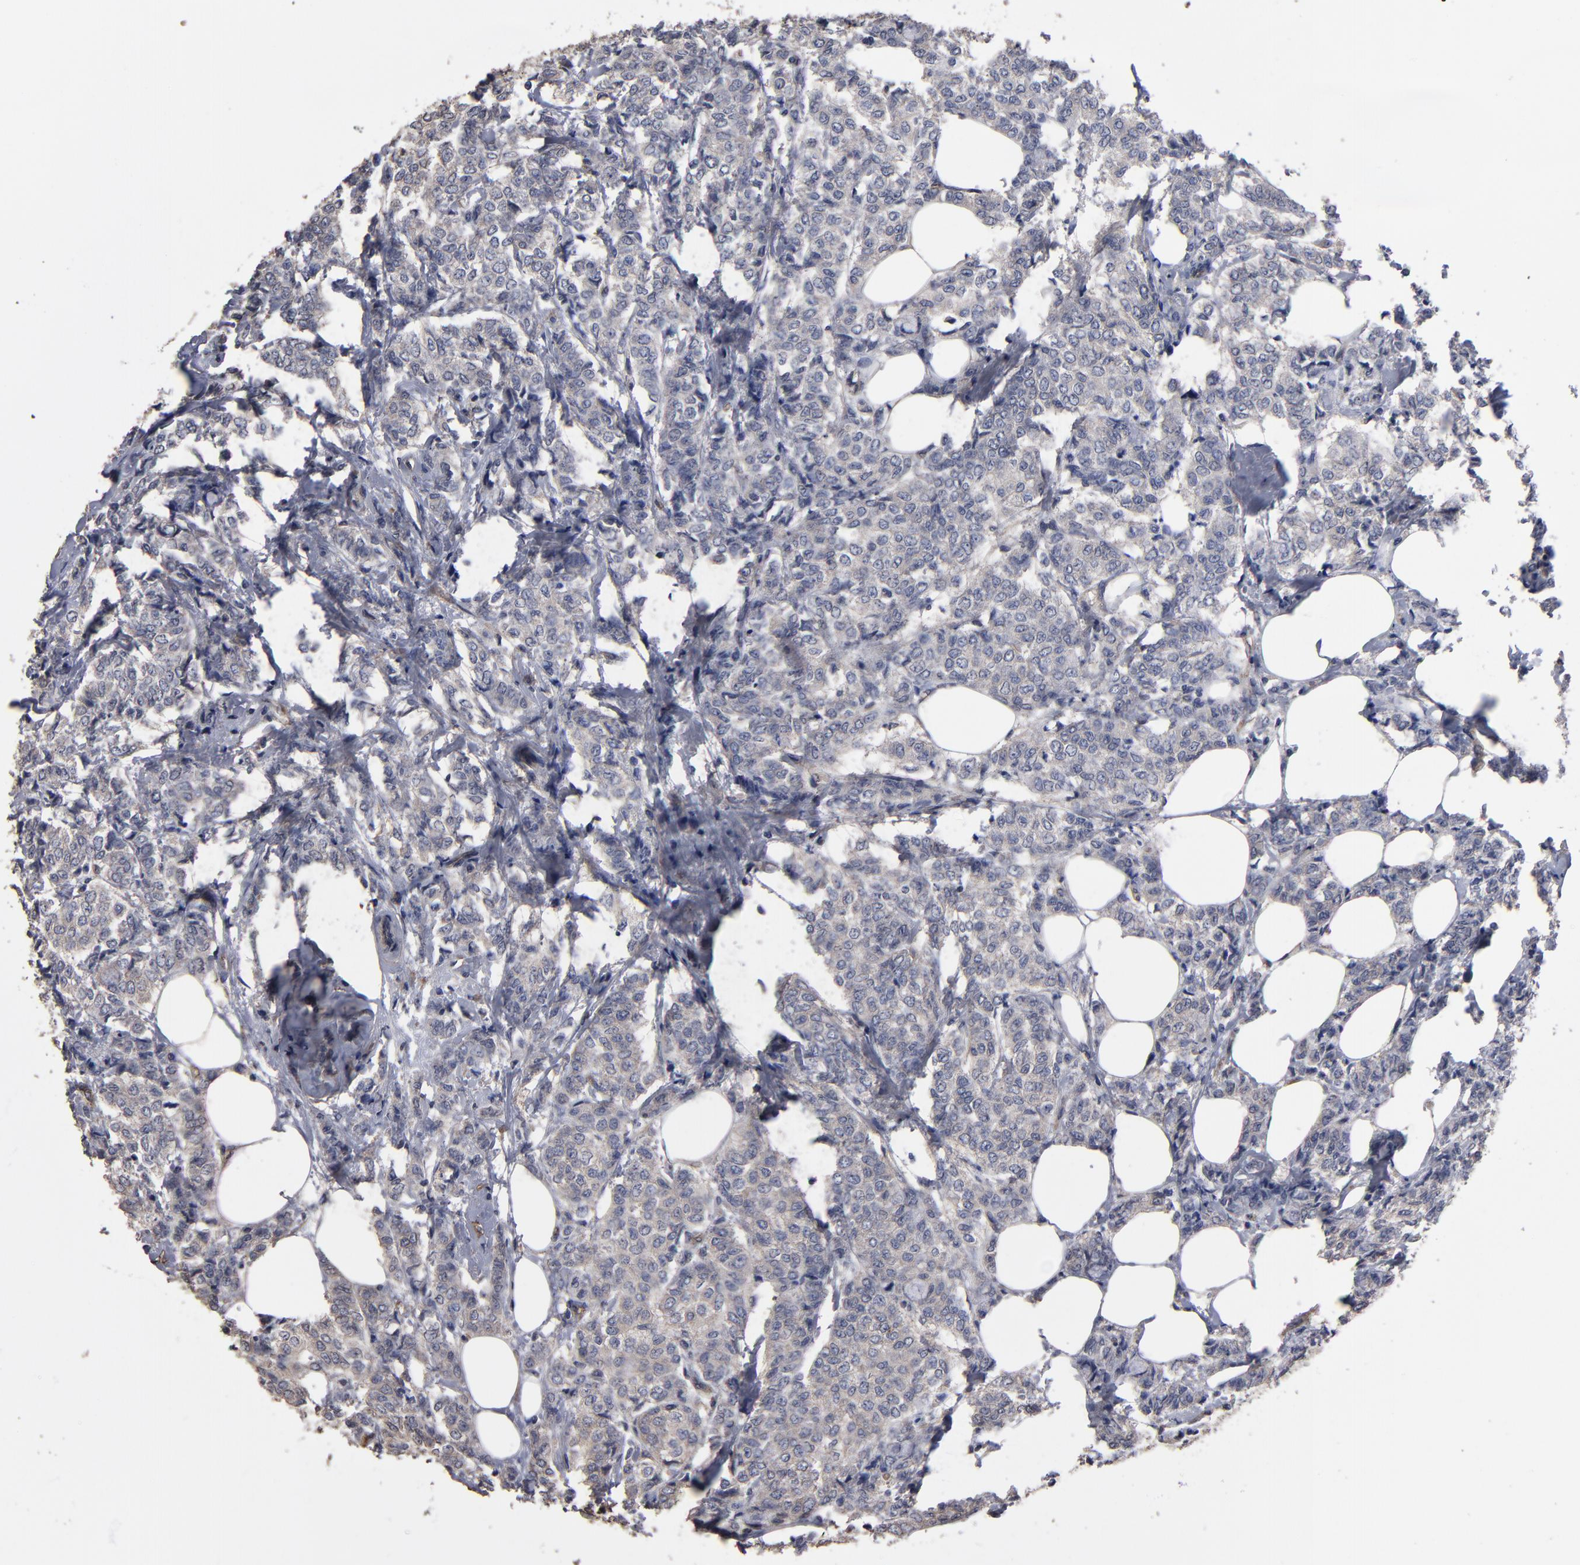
{"staining": {"intensity": "weak", "quantity": ">75%", "location": "cytoplasmic/membranous"}, "tissue": "breast cancer", "cell_type": "Tumor cells", "image_type": "cancer", "snomed": [{"axis": "morphology", "description": "Lobular carcinoma"}, {"axis": "topography", "description": "Breast"}], "caption": "High-magnification brightfield microscopy of breast lobular carcinoma stained with DAB (brown) and counterstained with hematoxylin (blue). tumor cells exhibit weak cytoplasmic/membranous positivity is seen in approximately>75% of cells. (Stains: DAB (3,3'-diaminobenzidine) in brown, nuclei in blue, Microscopy: brightfield microscopy at high magnification).", "gene": "DMD", "patient": {"sex": "female", "age": 60}}